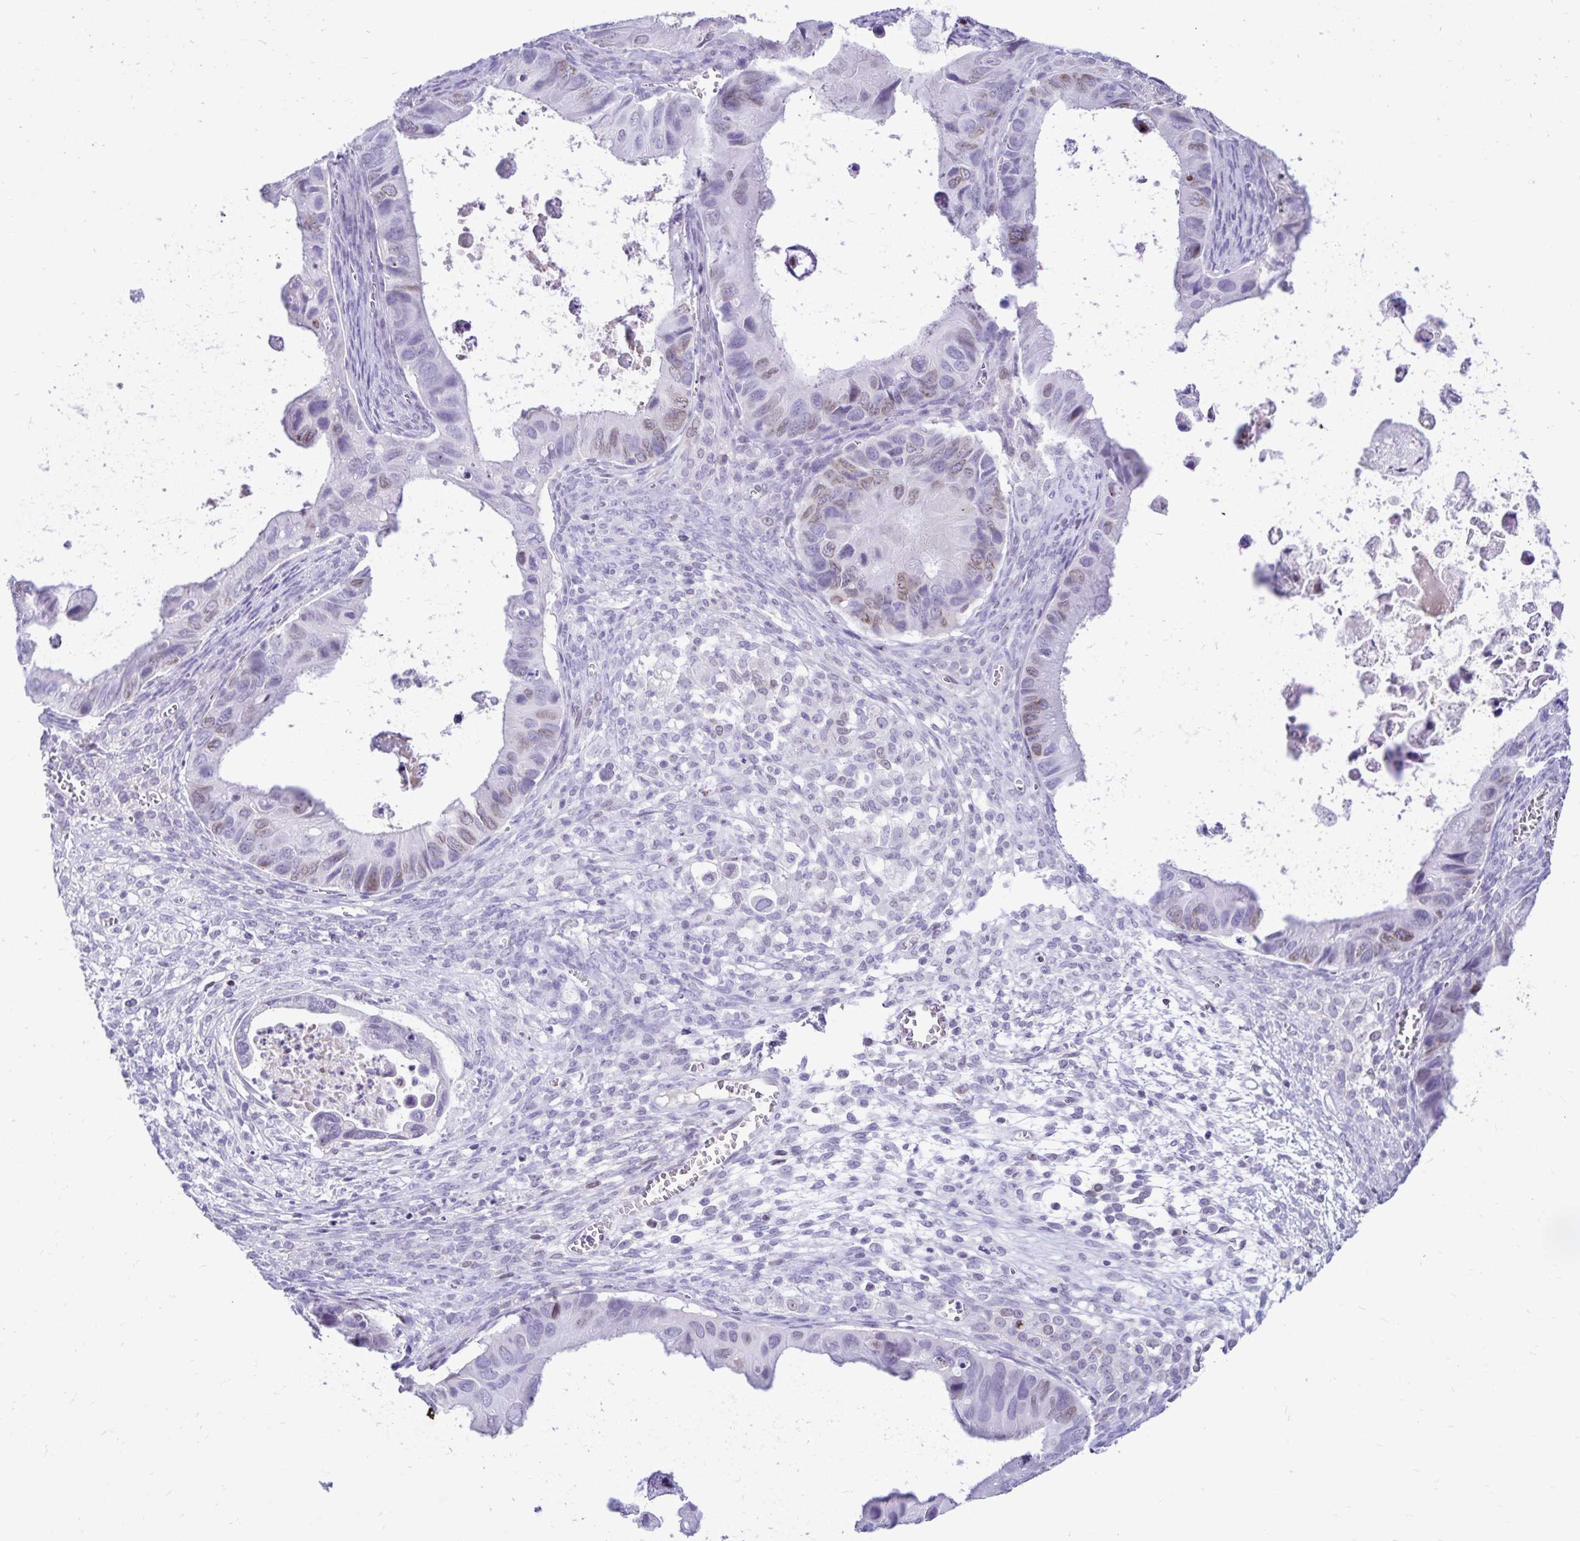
{"staining": {"intensity": "negative", "quantity": "none", "location": "none"}, "tissue": "ovarian cancer", "cell_type": "Tumor cells", "image_type": "cancer", "snomed": [{"axis": "morphology", "description": "Cystadenocarcinoma, mucinous, NOS"}, {"axis": "topography", "description": "Ovary"}], "caption": "Immunohistochemical staining of human ovarian cancer displays no significant positivity in tumor cells. The staining was performed using DAB to visualize the protein expression in brown, while the nuclei were stained in blue with hematoxylin (Magnification: 20x).", "gene": "FAM166C", "patient": {"sex": "female", "age": 64}}